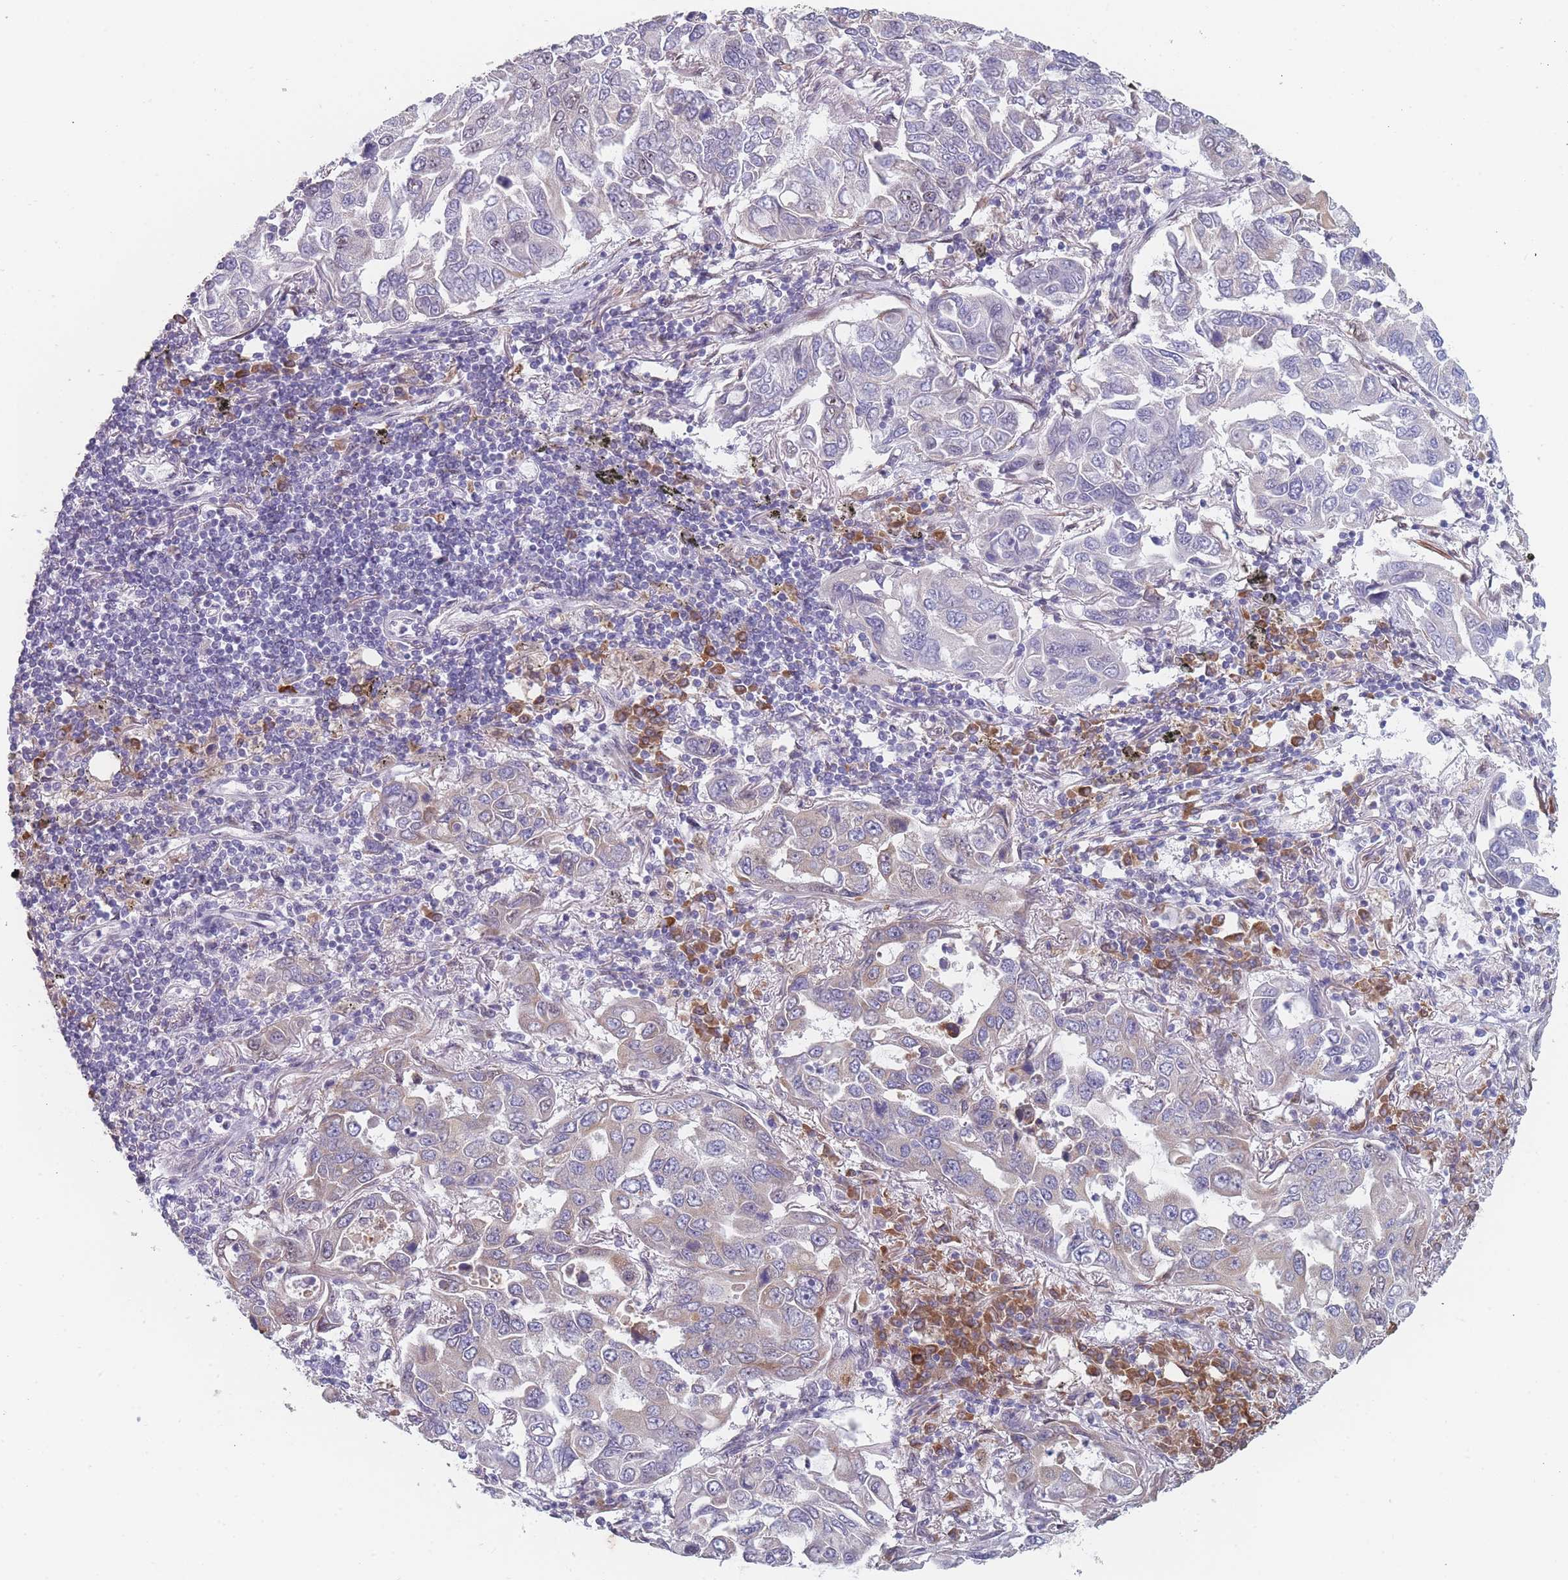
{"staining": {"intensity": "moderate", "quantity": "<25%", "location": "cytoplasmic/membranous"}, "tissue": "lung cancer", "cell_type": "Tumor cells", "image_type": "cancer", "snomed": [{"axis": "morphology", "description": "Adenocarcinoma, NOS"}, {"axis": "topography", "description": "Lung"}], "caption": "Brown immunohistochemical staining in human lung cancer demonstrates moderate cytoplasmic/membranous positivity in about <25% of tumor cells.", "gene": "TMED10", "patient": {"sex": "male", "age": 64}}